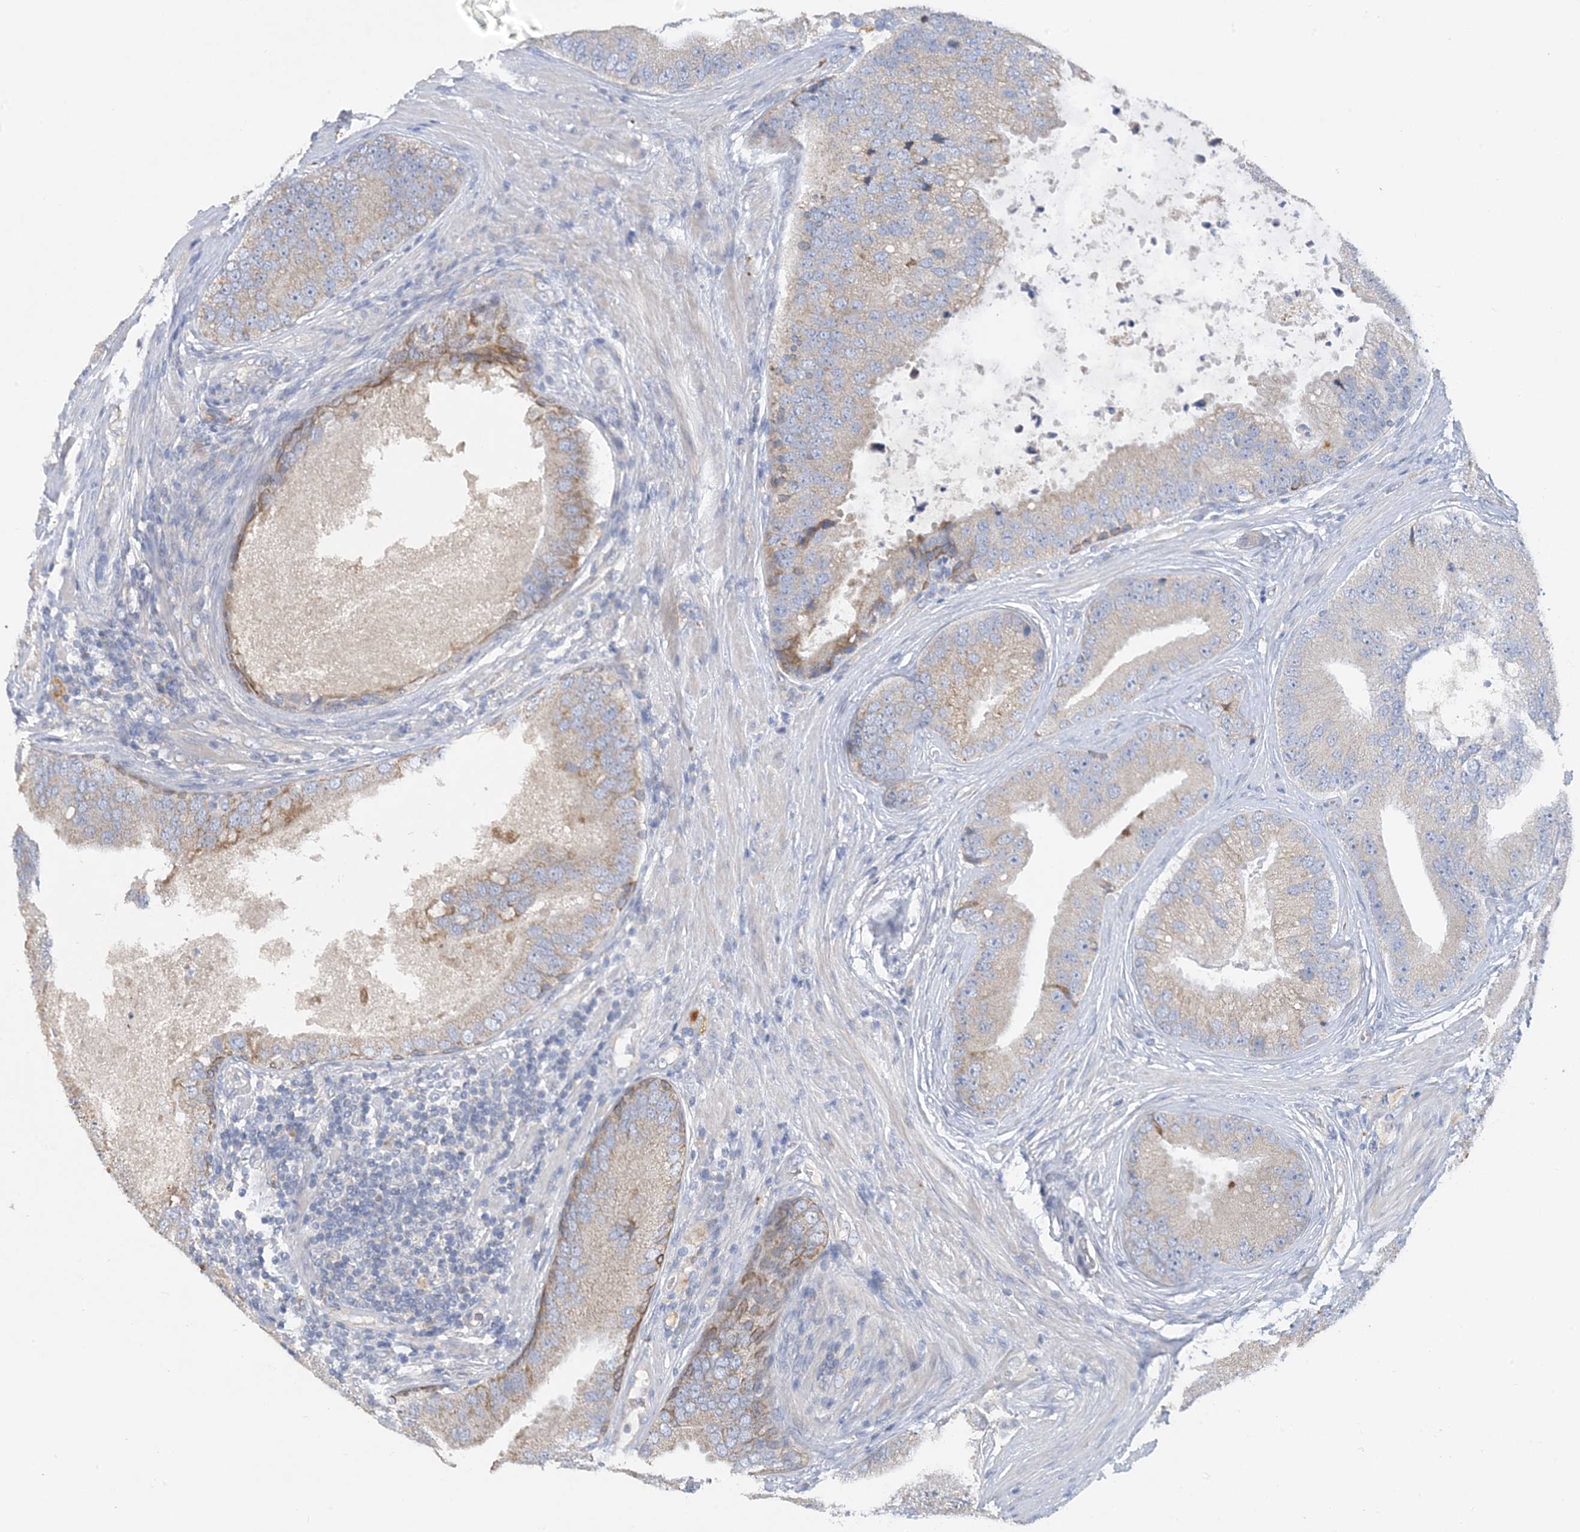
{"staining": {"intensity": "weak", "quantity": "25%-75%", "location": "cytoplasmic/membranous"}, "tissue": "prostate cancer", "cell_type": "Tumor cells", "image_type": "cancer", "snomed": [{"axis": "morphology", "description": "Adenocarcinoma, High grade"}, {"axis": "topography", "description": "Prostate"}], "caption": "Immunohistochemical staining of high-grade adenocarcinoma (prostate) displays low levels of weak cytoplasmic/membranous protein expression in approximately 25%-75% of tumor cells.", "gene": "ZCCHC18", "patient": {"sex": "male", "age": 70}}